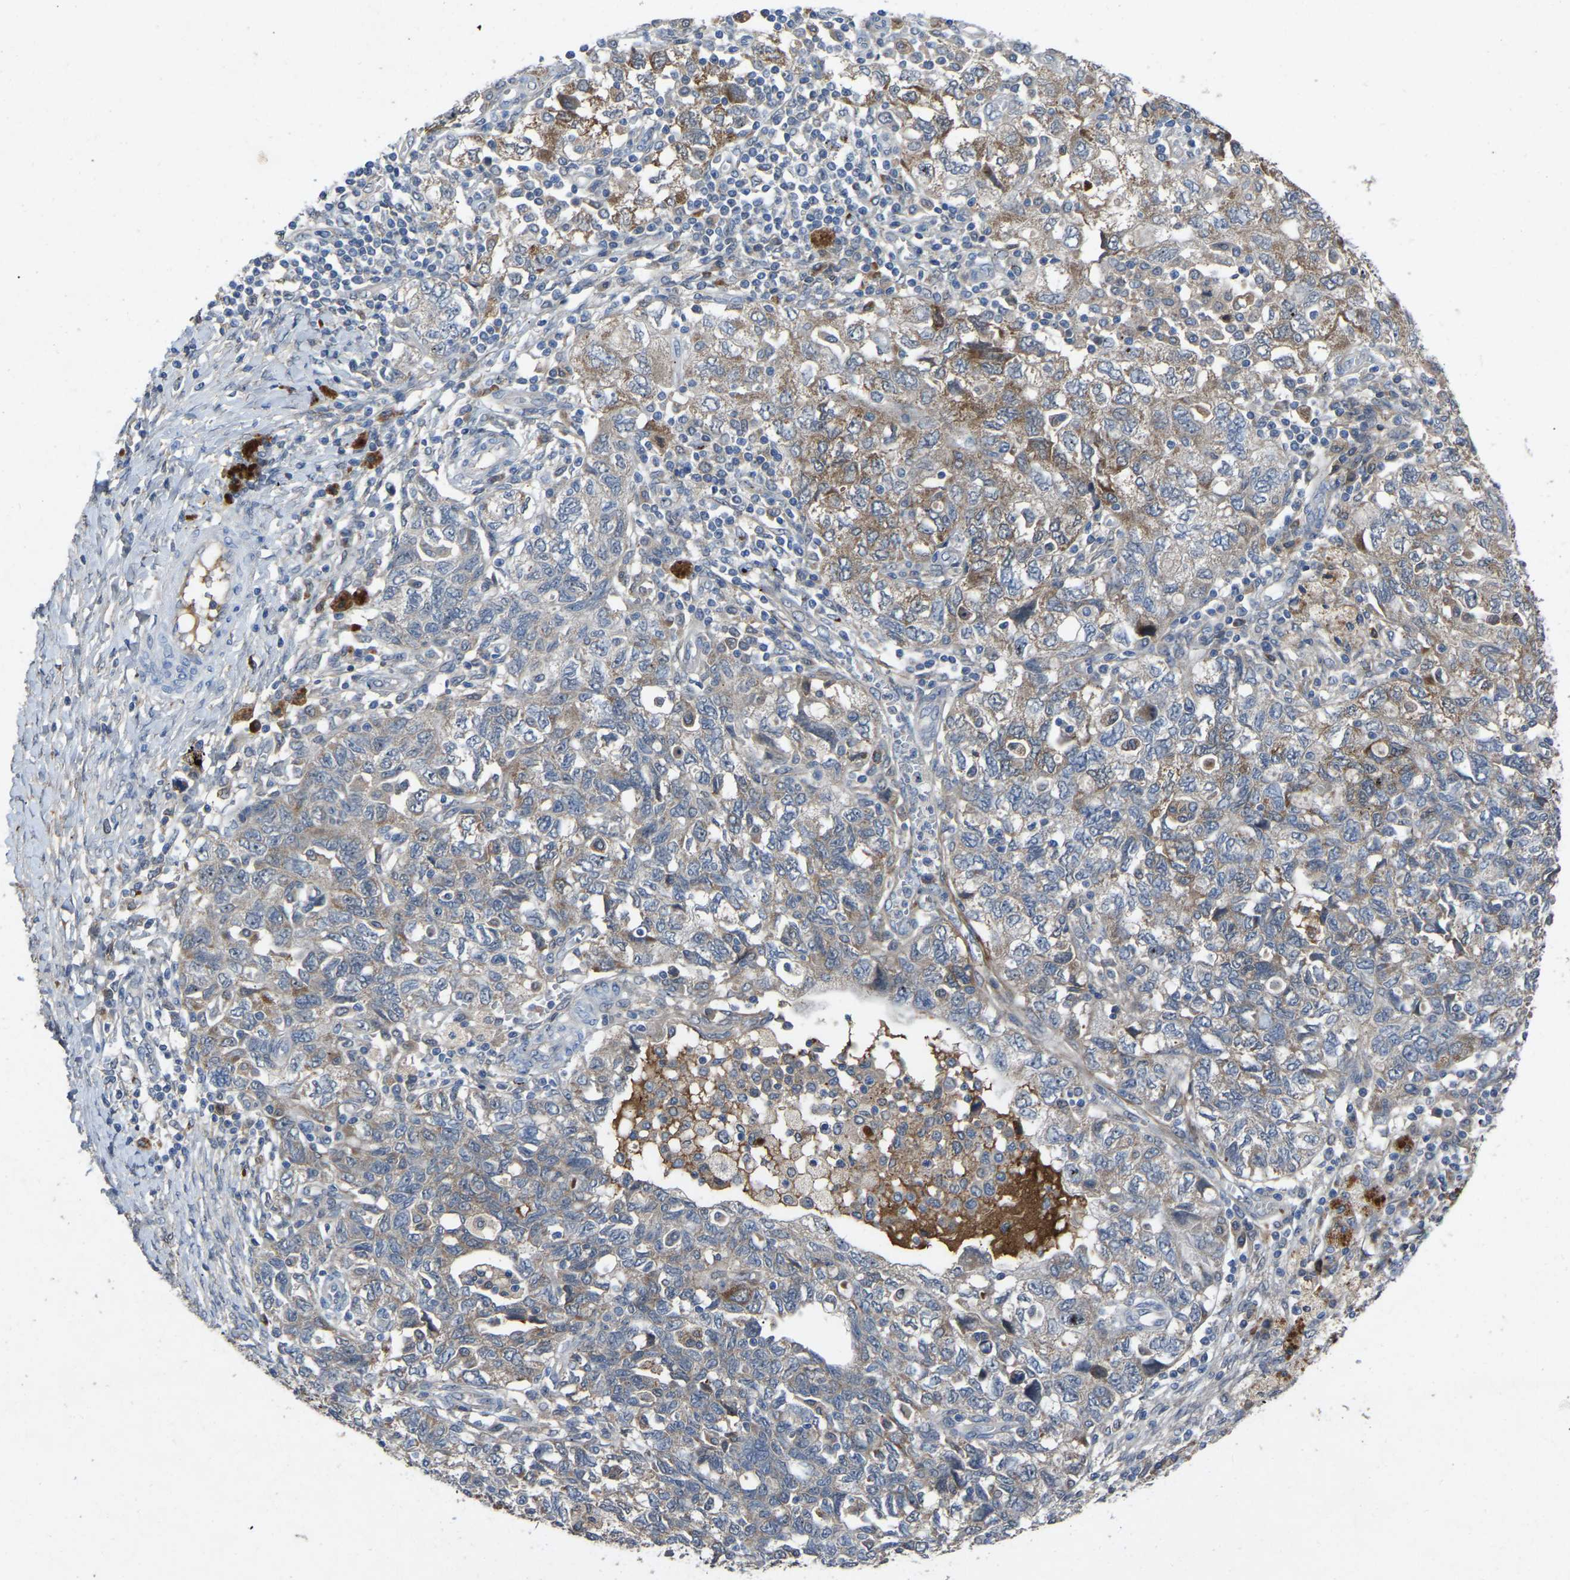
{"staining": {"intensity": "moderate", "quantity": "25%-75%", "location": "cytoplasmic/membranous"}, "tissue": "ovarian cancer", "cell_type": "Tumor cells", "image_type": "cancer", "snomed": [{"axis": "morphology", "description": "Carcinoma, NOS"}, {"axis": "morphology", "description": "Cystadenocarcinoma, serous, NOS"}, {"axis": "topography", "description": "Ovary"}], "caption": "Protein staining reveals moderate cytoplasmic/membranous expression in approximately 25%-75% of tumor cells in carcinoma (ovarian).", "gene": "FHIT", "patient": {"sex": "female", "age": 69}}